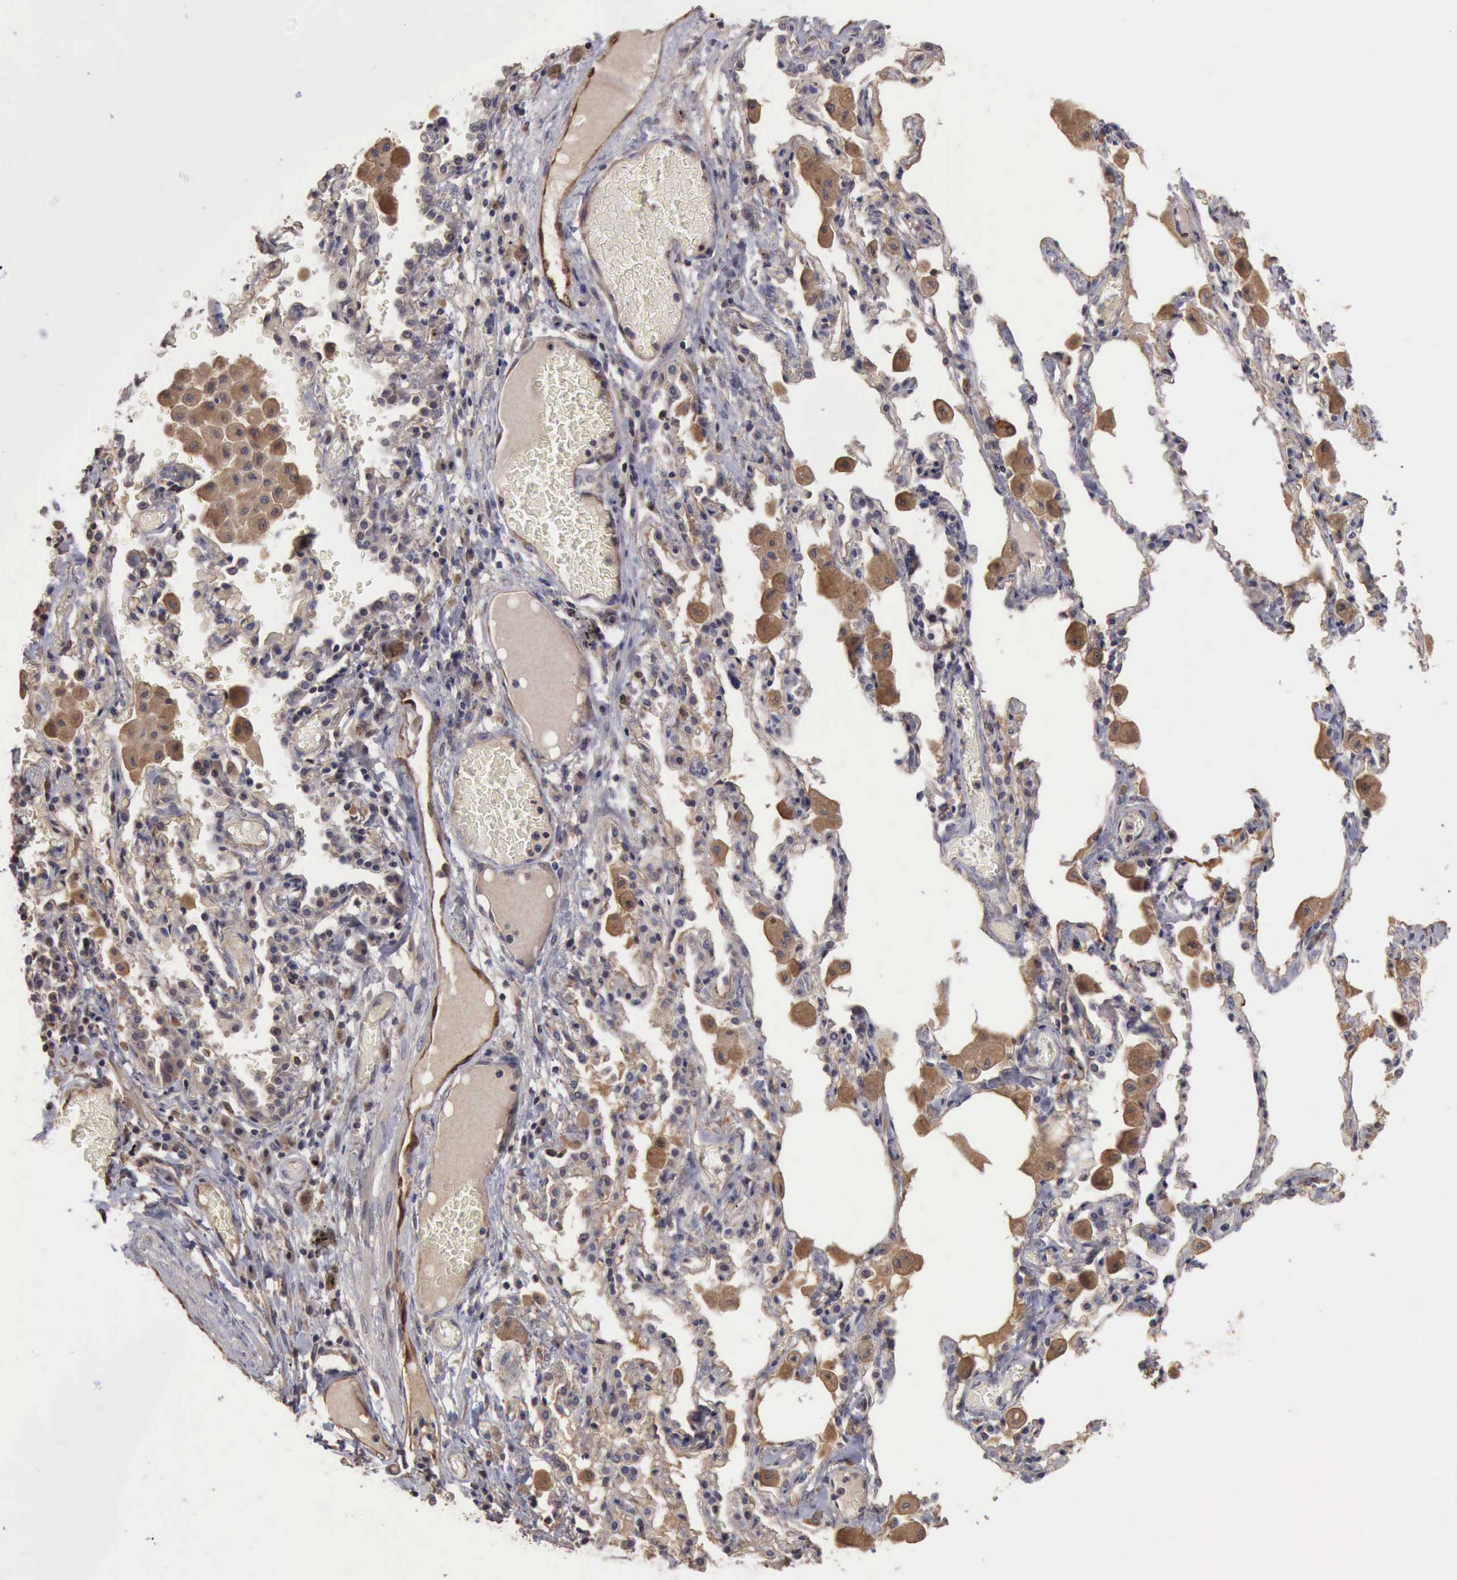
{"staining": {"intensity": "moderate", "quantity": "25%-75%", "location": "cytoplasmic/membranous"}, "tissue": "bronchus", "cell_type": "Respiratory epithelial cells", "image_type": "normal", "snomed": [{"axis": "morphology", "description": "Normal tissue, NOS"}, {"axis": "morphology", "description": "Squamous cell carcinoma, NOS"}, {"axis": "topography", "description": "Bronchus"}, {"axis": "topography", "description": "Lung"}], "caption": "A brown stain highlights moderate cytoplasmic/membranous positivity of a protein in respiratory epithelial cells of benign human bronchus.", "gene": "BMX", "patient": {"sex": "female", "age": 47}}